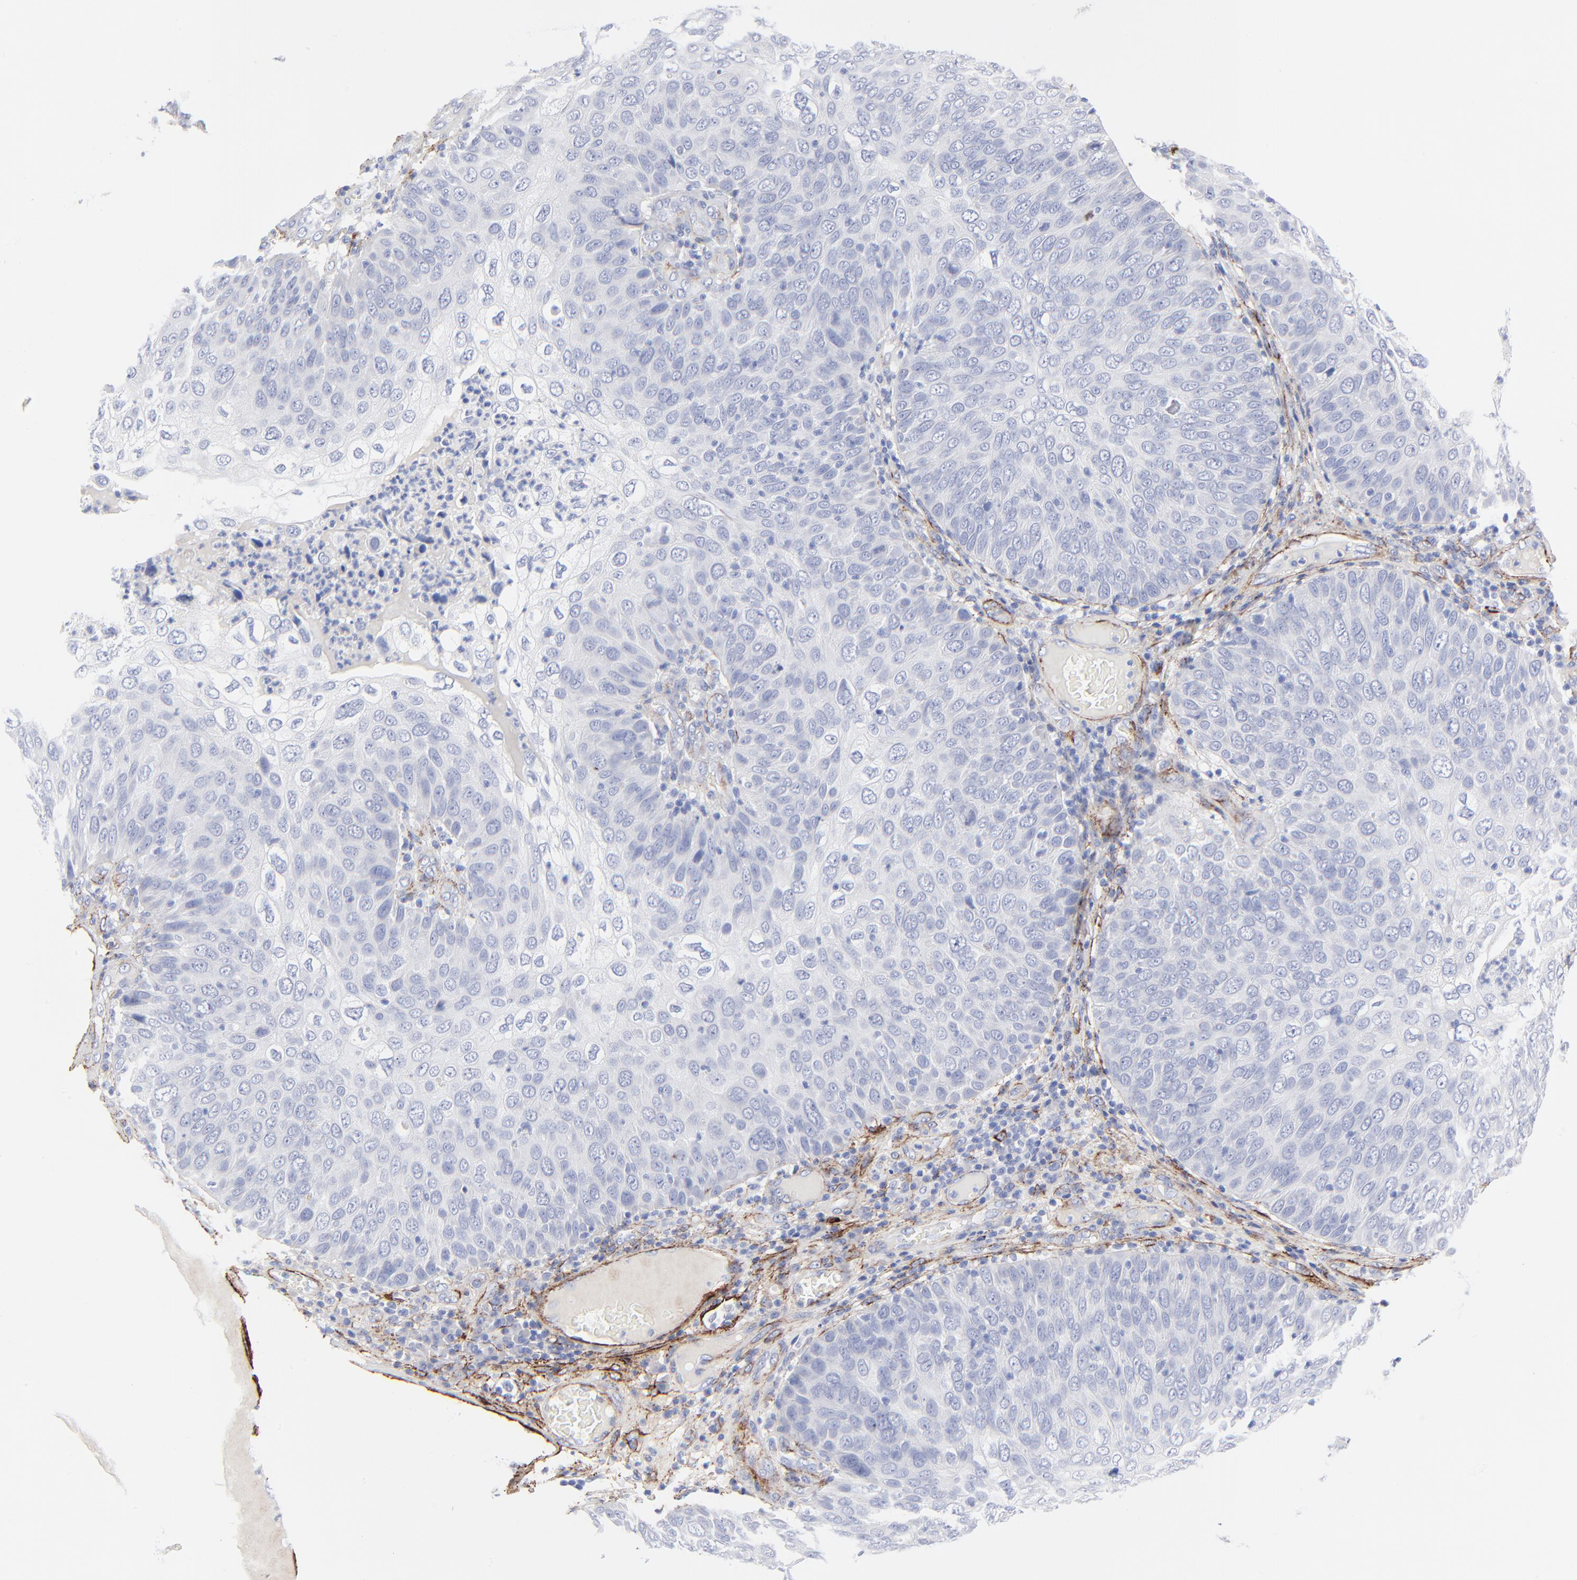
{"staining": {"intensity": "negative", "quantity": "none", "location": "none"}, "tissue": "skin cancer", "cell_type": "Tumor cells", "image_type": "cancer", "snomed": [{"axis": "morphology", "description": "Squamous cell carcinoma, NOS"}, {"axis": "topography", "description": "Skin"}], "caption": "The image shows no significant staining in tumor cells of squamous cell carcinoma (skin).", "gene": "FBLN2", "patient": {"sex": "male", "age": 87}}